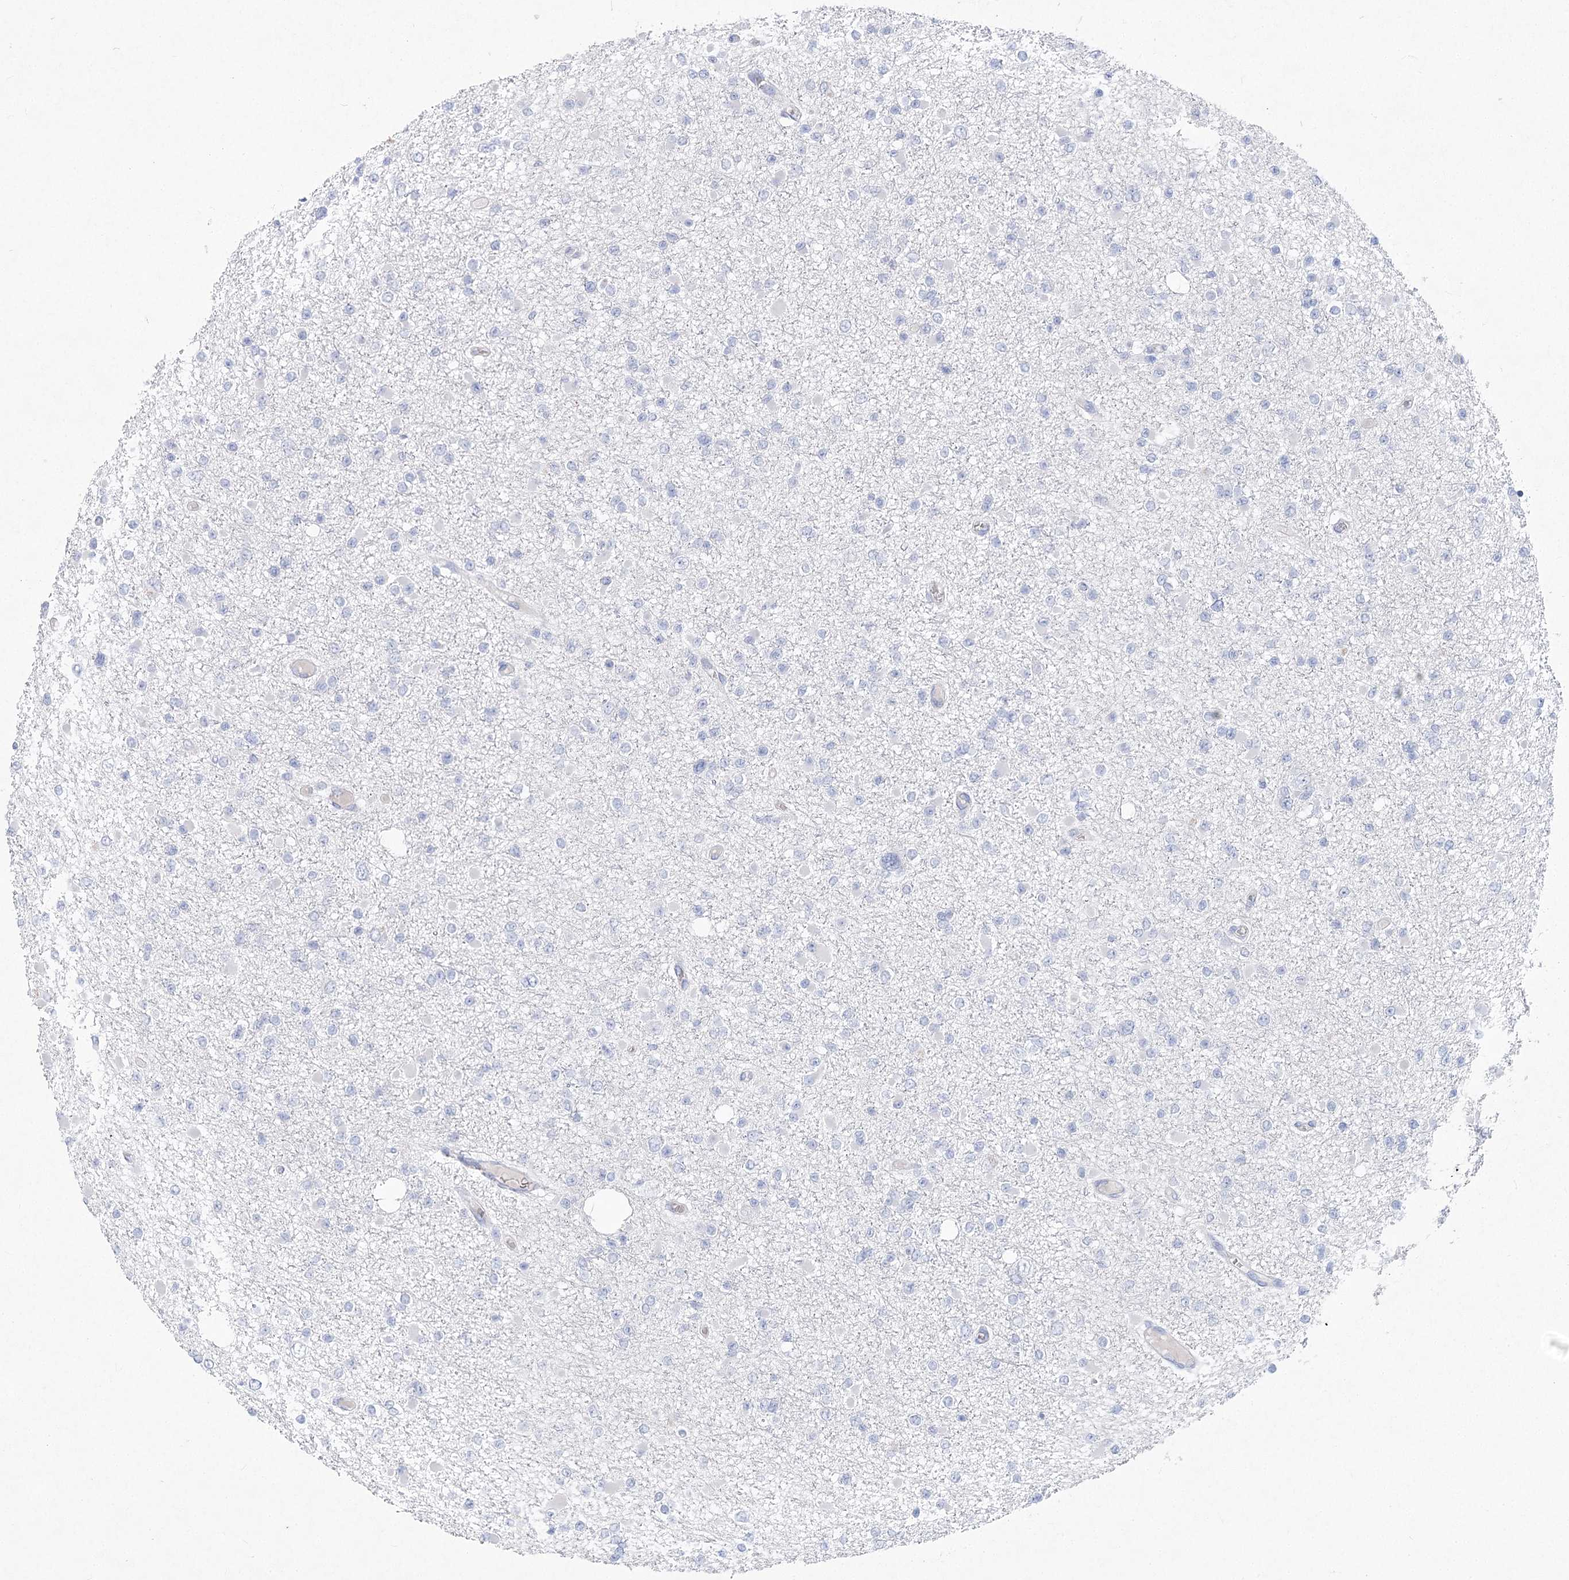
{"staining": {"intensity": "negative", "quantity": "none", "location": "none"}, "tissue": "glioma", "cell_type": "Tumor cells", "image_type": "cancer", "snomed": [{"axis": "morphology", "description": "Glioma, malignant, Low grade"}, {"axis": "topography", "description": "Brain"}], "caption": "There is no significant positivity in tumor cells of glioma.", "gene": "WDR74", "patient": {"sex": "female", "age": 22}}